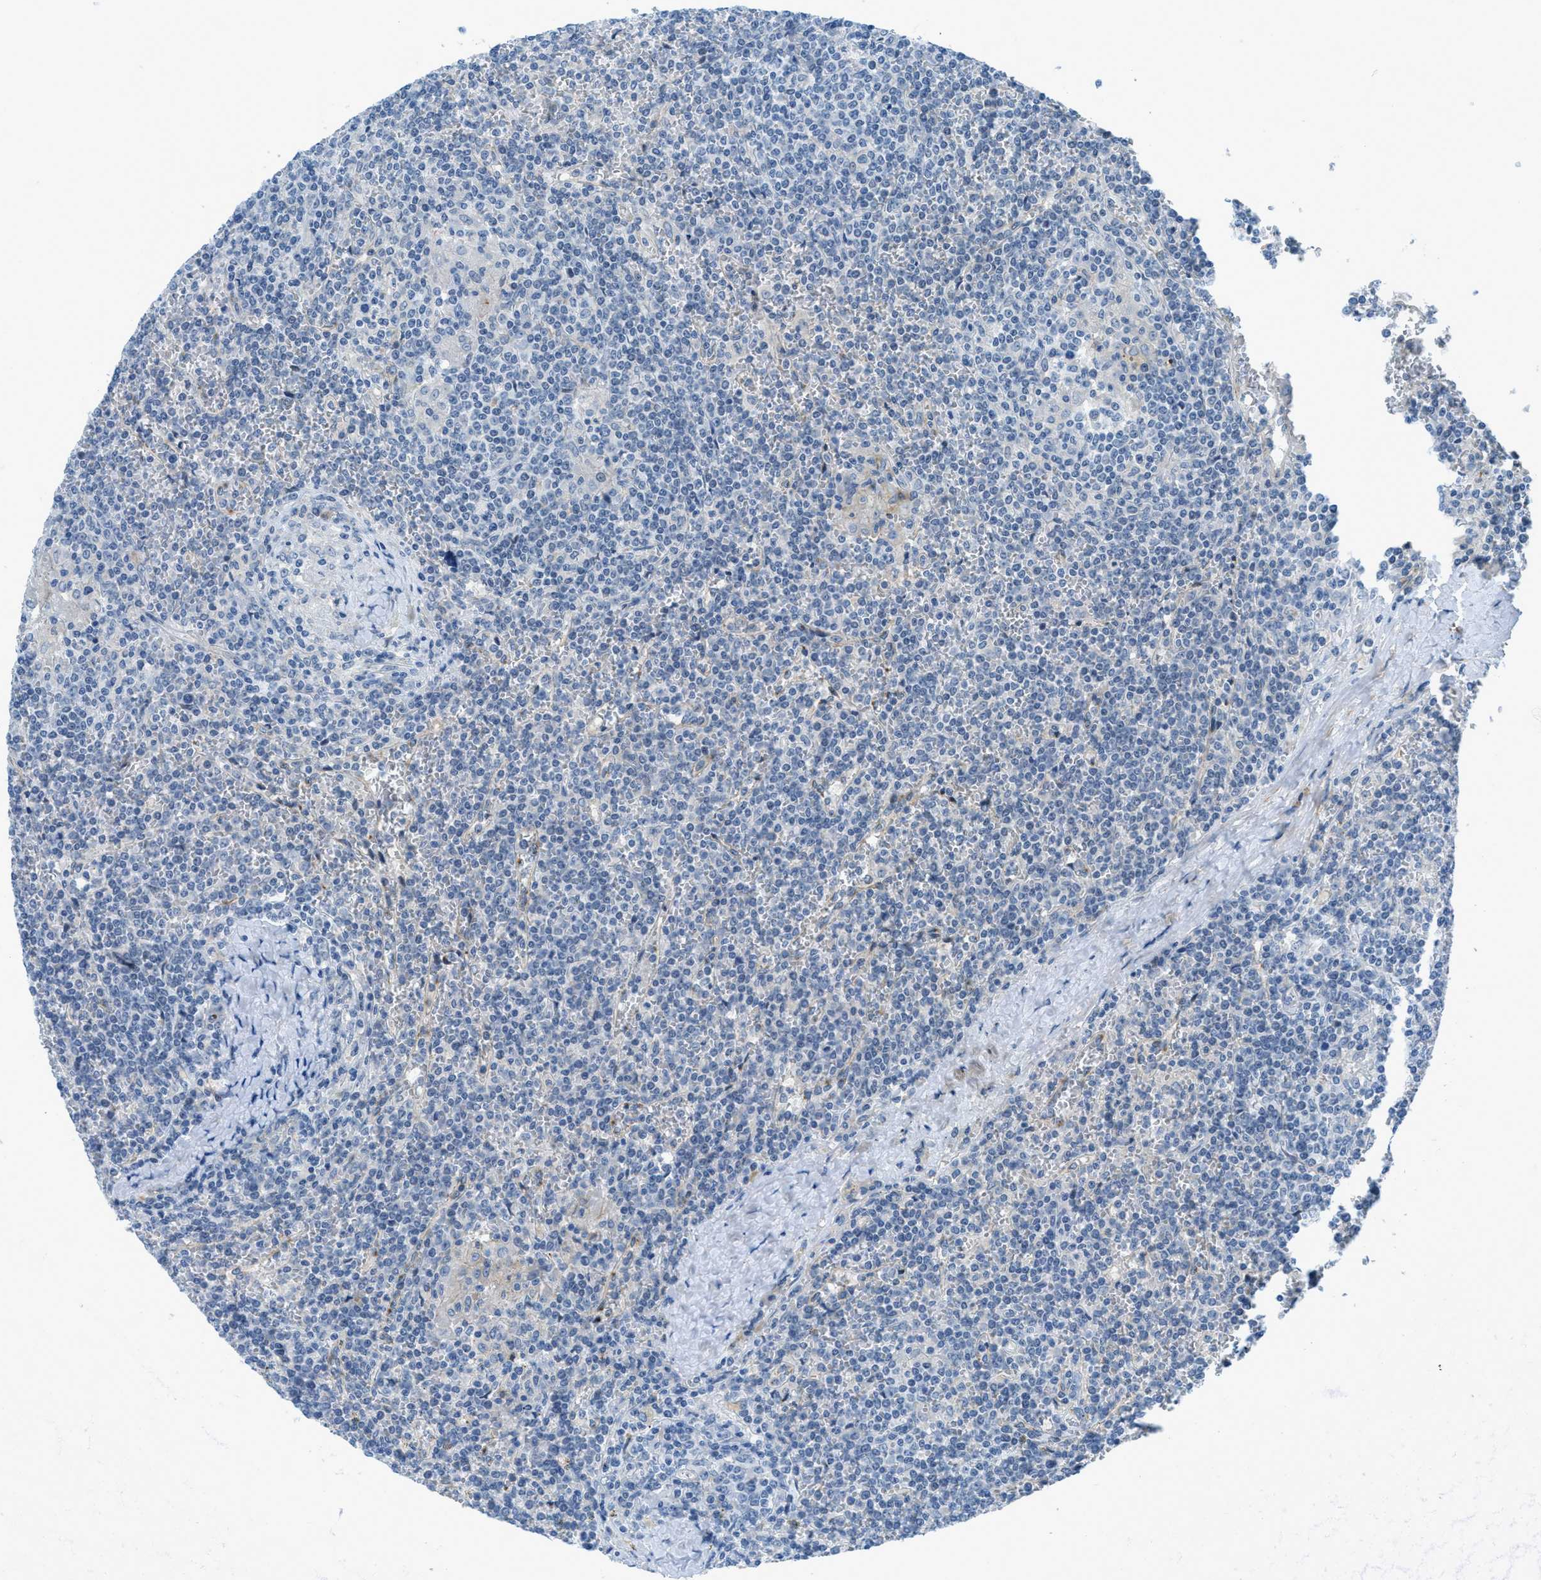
{"staining": {"intensity": "negative", "quantity": "none", "location": "none"}, "tissue": "lymphoma", "cell_type": "Tumor cells", "image_type": "cancer", "snomed": [{"axis": "morphology", "description": "Malignant lymphoma, non-Hodgkin's type, Low grade"}, {"axis": "topography", "description": "Spleen"}], "caption": "Micrograph shows no protein expression in tumor cells of malignant lymphoma, non-Hodgkin's type (low-grade) tissue. The staining is performed using DAB (3,3'-diaminobenzidine) brown chromogen with nuclei counter-stained in using hematoxylin.", "gene": "KLHL8", "patient": {"sex": "female", "age": 19}}